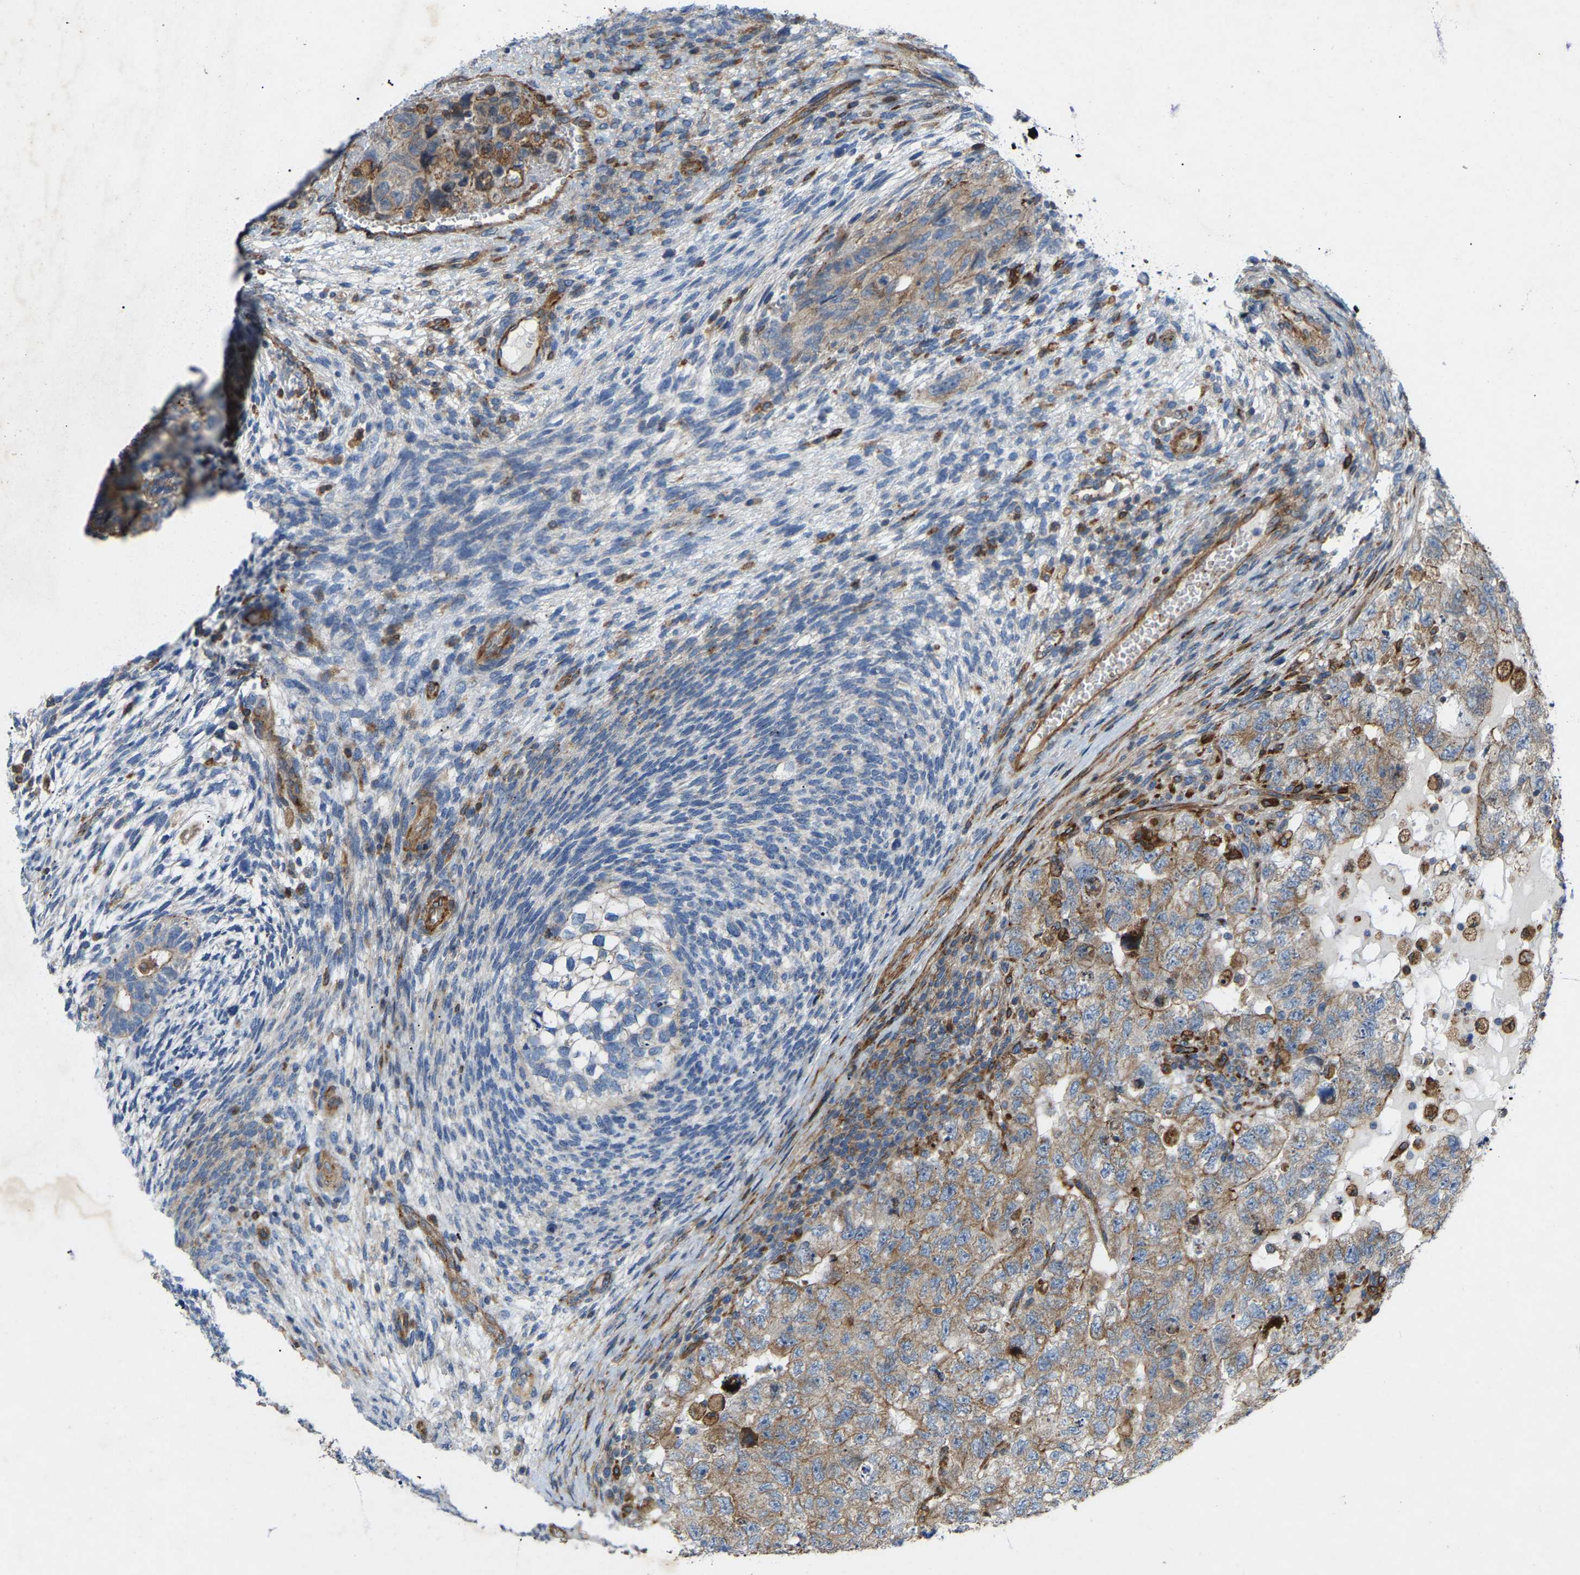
{"staining": {"intensity": "moderate", "quantity": "25%-75%", "location": "cytoplasmic/membranous"}, "tissue": "testis cancer", "cell_type": "Tumor cells", "image_type": "cancer", "snomed": [{"axis": "morphology", "description": "Carcinoma, Embryonal, NOS"}, {"axis": "topography", "description": "Testis"}], "caption": "A photomicrograph showing moderate cytoplasmic/membranous positivity in approximately 25%-75% of tumor cells in testis cancer, as visualized by brown immunohistochemical staining.", "gene": "TOR1B", "patient": {"sex": "male", "age": 36}}